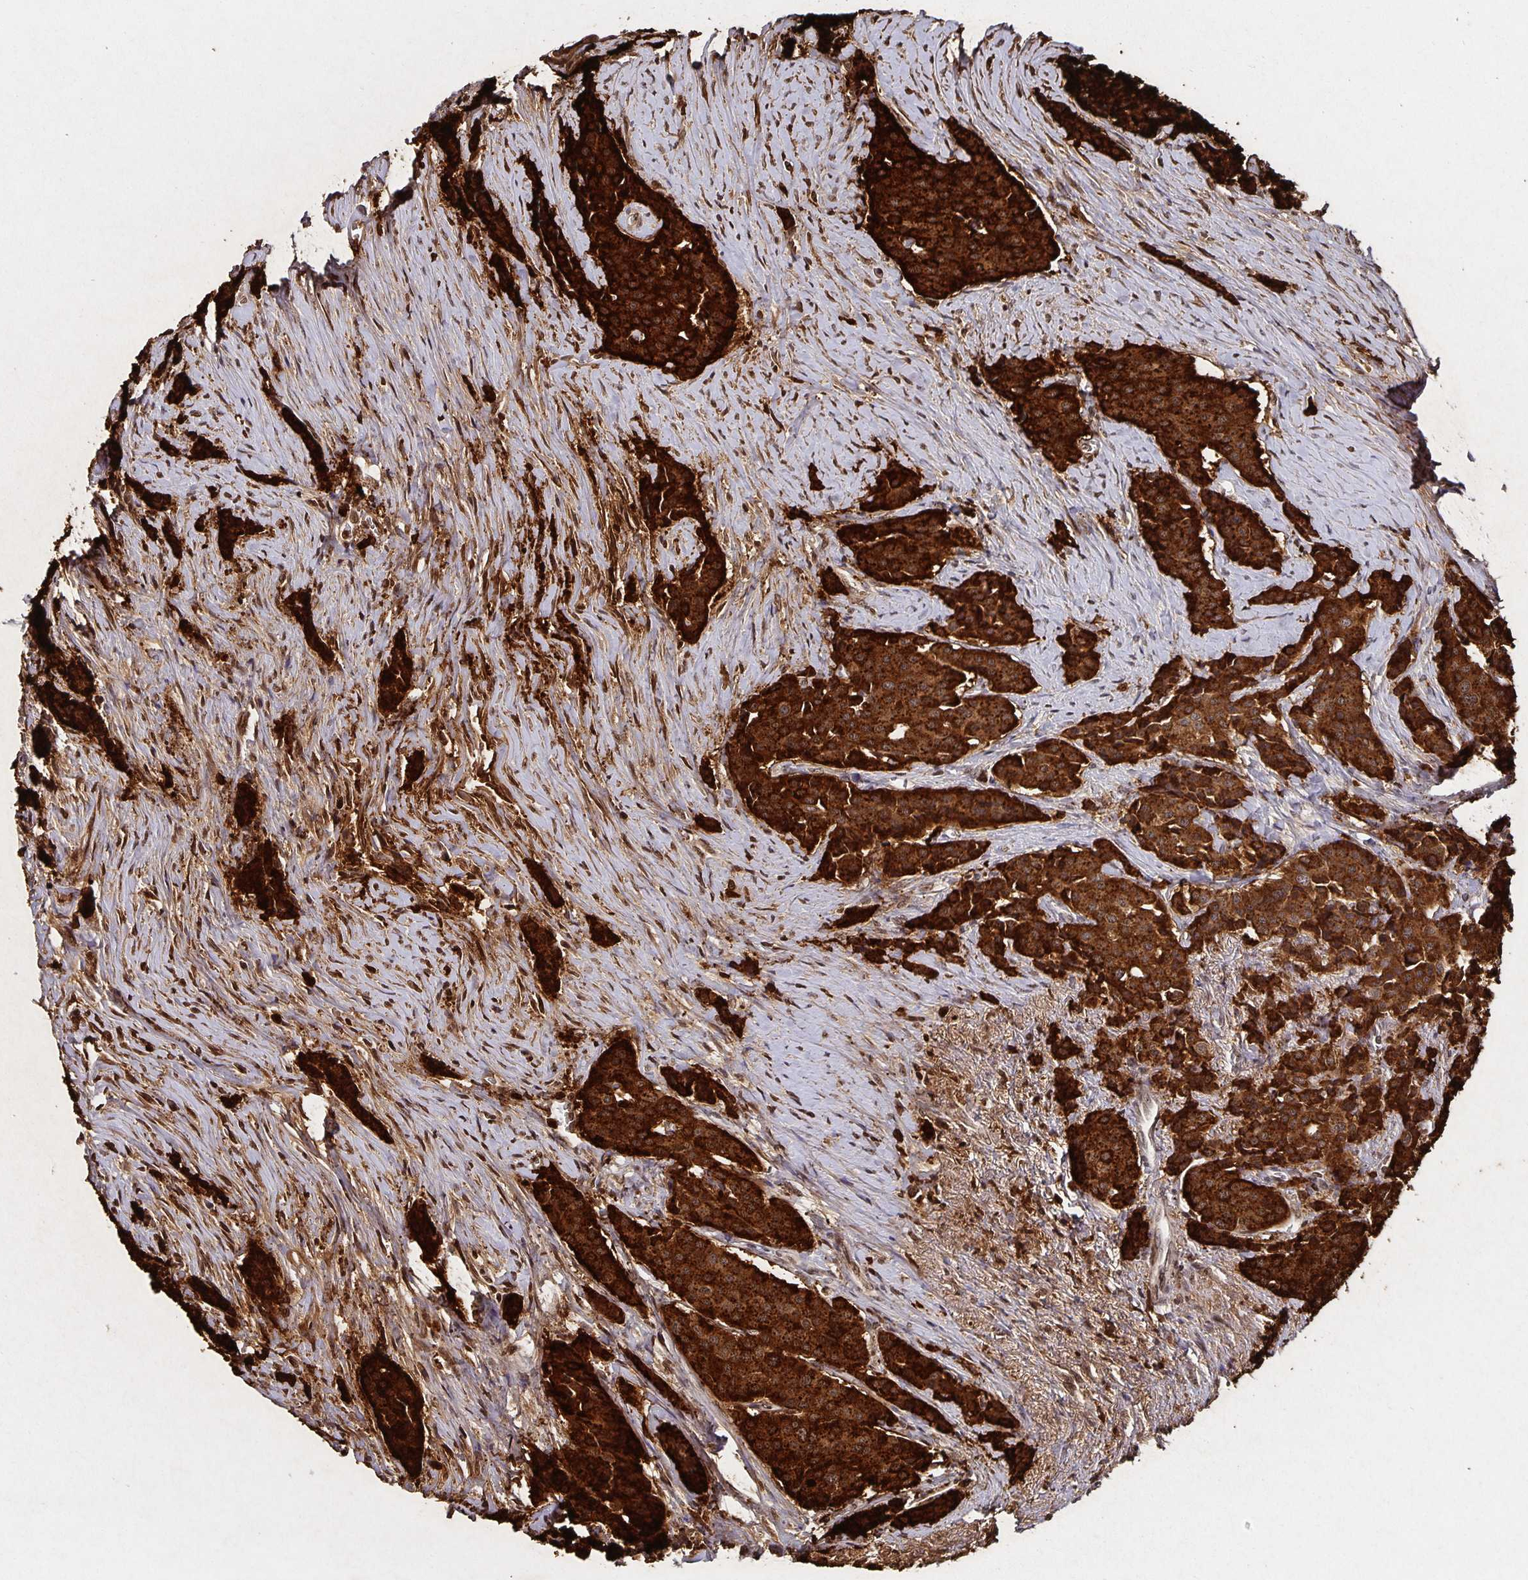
{"staining": {"intensity": "strong", "quantity": ">75%", "location": "cytoplasmic/membranous"}, "tissue": "carcinoid", "cell_type": "Tumor cells", "image_type": "cancer", "snomed": [{"axis": "morphology", "description": "Carcinoid, malignant, NOS"}, {"axis": "topography", "description": "Small intestine"}], "caption": "An immunohistochemistry image of tumor tissue is shown. Protein staining in brown shows strong cytoplasmic/membranous positivity in carcinoid (malignant) within tumor cells.", "gene": "CHGA", "patient": {"sex": "male", "age": 73}}